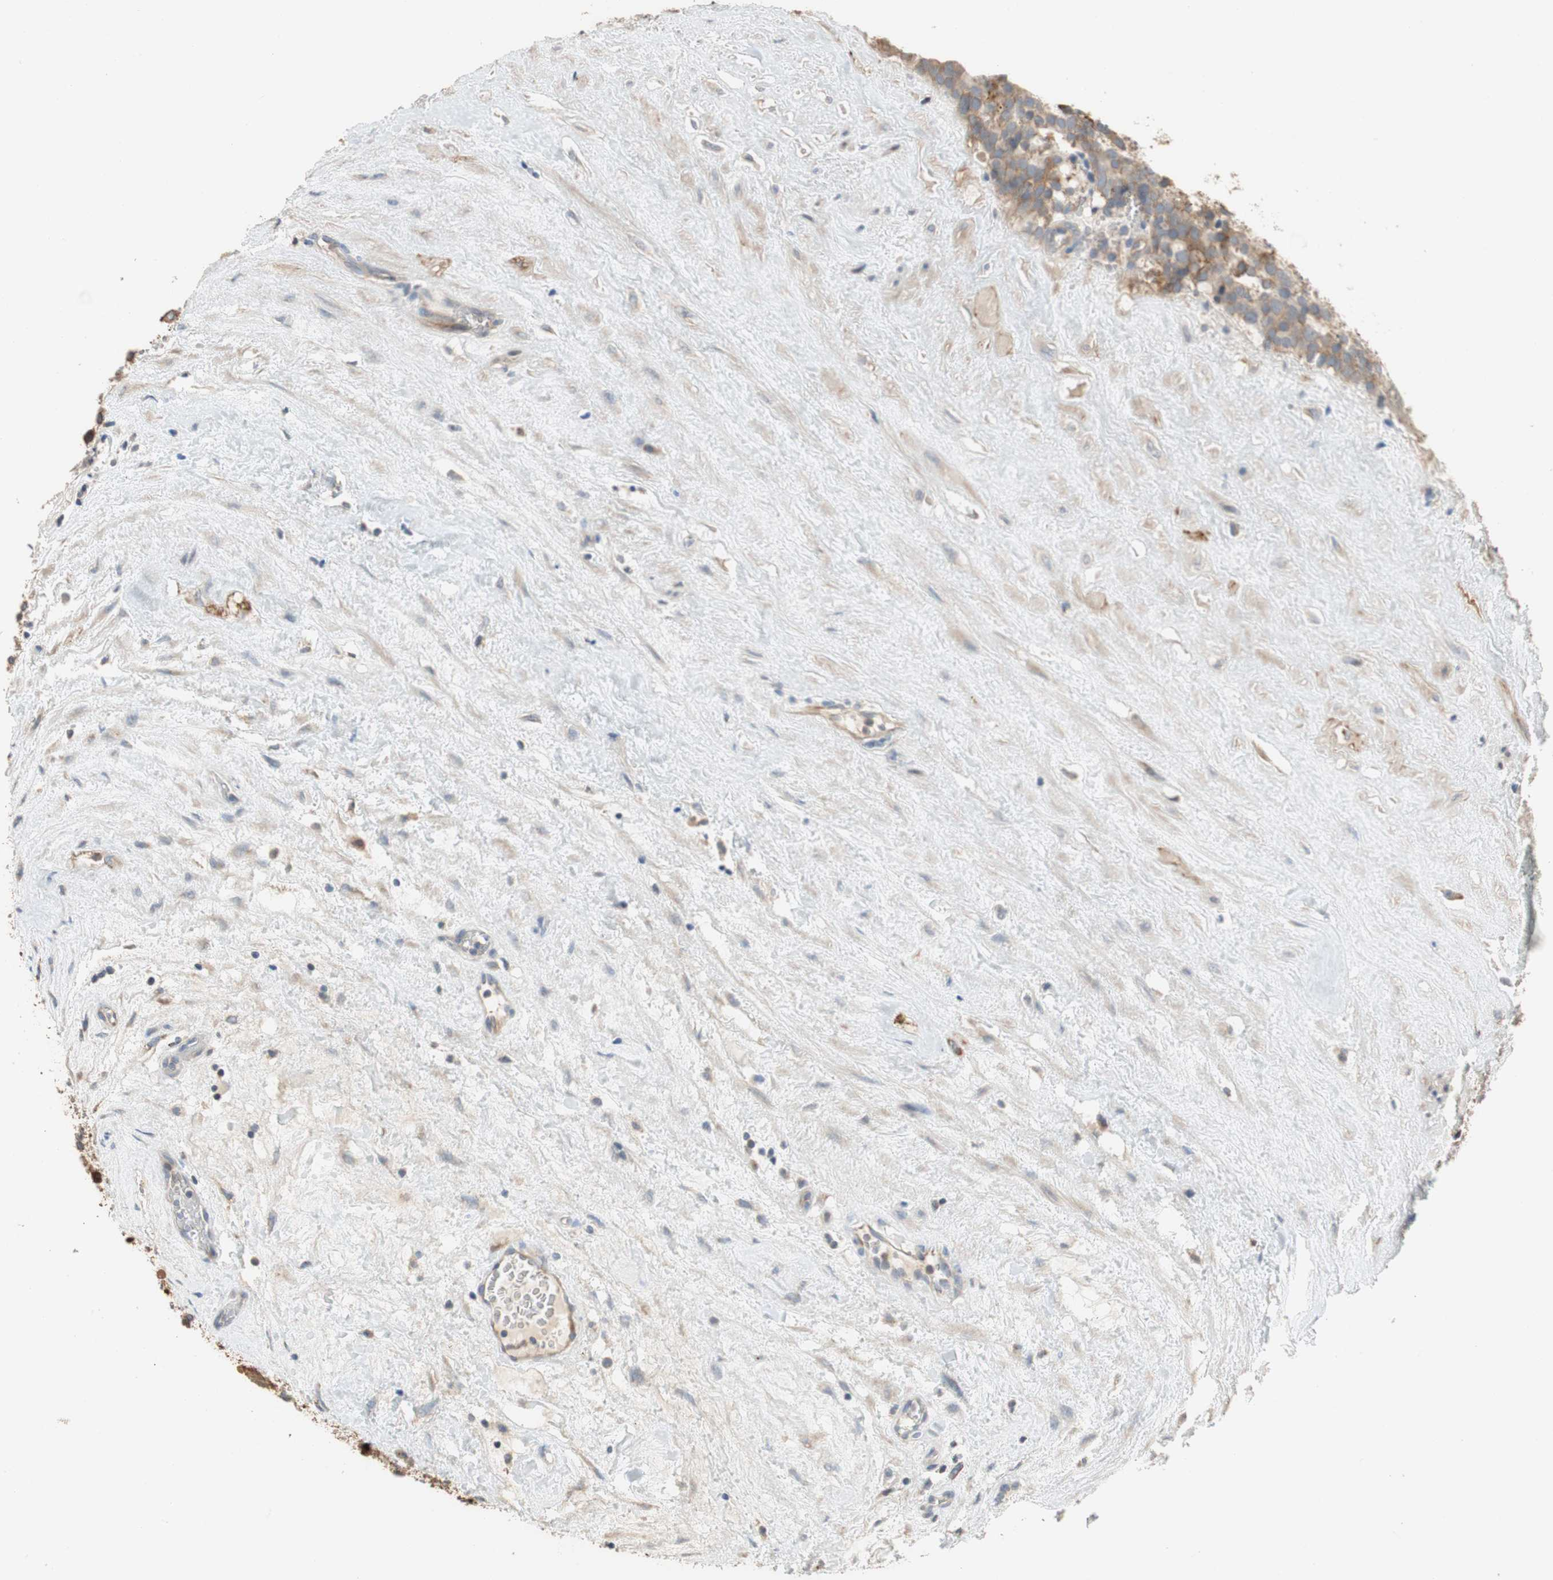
{"staining": {"intensity": "moderate", "quantity": "25%-75%", "location": "cytoplasmic/membranous"}, "tissue": "testis cancer", "cell_type": "Tumor cells", "image_type": "cancer", "snomed": [{"axis": "morphology", "description": "Seminoma, NOS"}, {"axis": "topography", "description": "Testis"}], "caption": "Moderate cytoplasmic/membranous protein staining is present in approximately 25%-75% of tumor cells in testis cancer (seminoma). The staining was performed using DAB, with brown indicating positive protein expression. Nuclei are stained blue with hematoxylin.", "gene": "ALPL", "patient": {"sex": "male", "age": 71}}